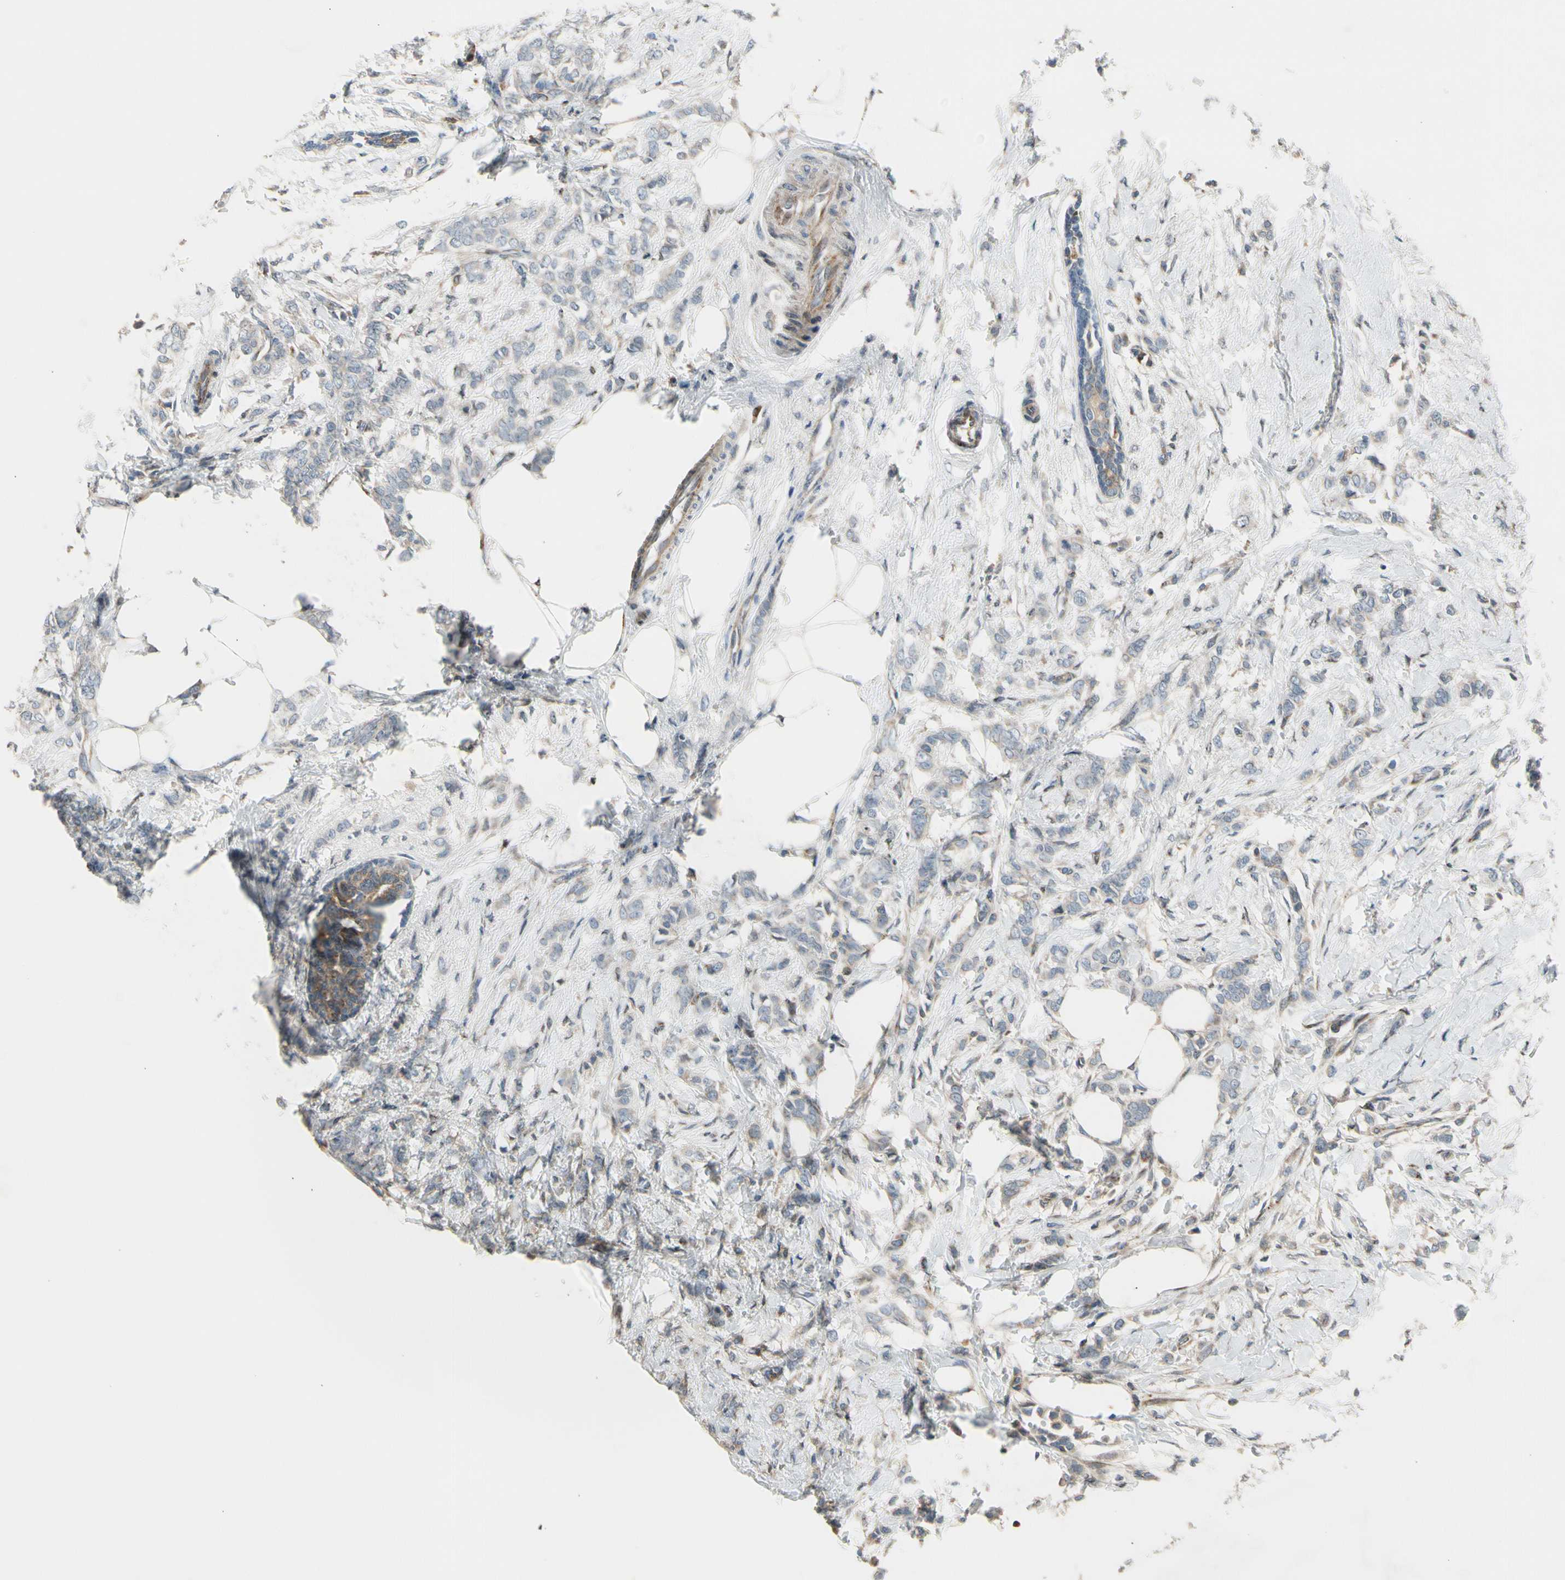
{"staining": {"intensity": "weak", "quantity": "25%-75%", "location": "cytoplasmic/membranous"}, "tissue": "breast cancer", "cell_type": "Tumor cells", "image_type": "cancer", "snomed": [{"axis": "morphology", "description": "Lobular carcinoma, in situ"}, {"axis": "morphology", "description": "Lobular carcinoma"}, {"axis": "topography", "description": "Breast"}], "caption": "A brown stain shows weak cytoplasmic/membranous positivity of a protein in human breast lobular carcinoma in situ tumor cells.", "gene": "NPHP3", "patient": {"sex": "female", "age": 41}}